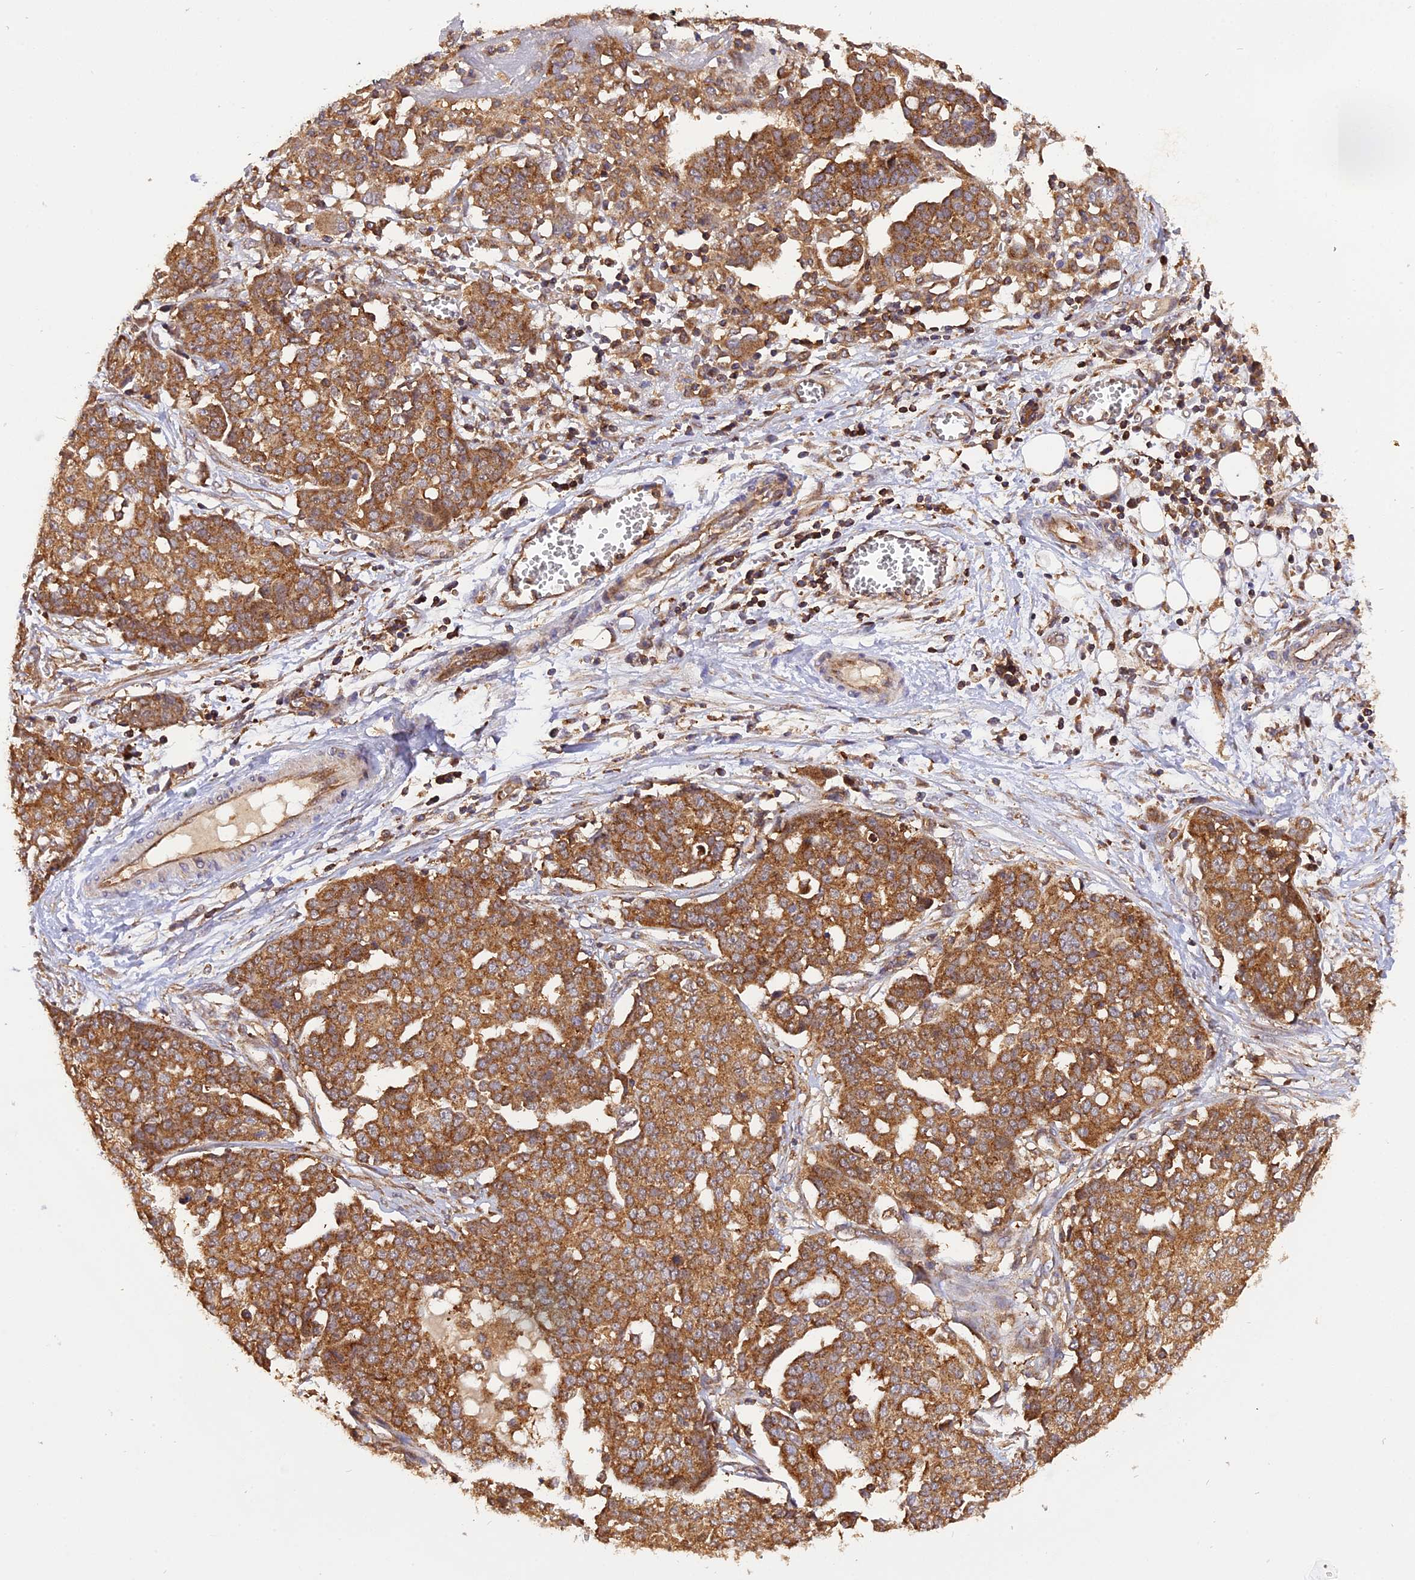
{"staining": {"intensity": "moderate", "quantity": ">75%", "location": "cytoplasmic/membranous"}, "tissue": "ovarian cancer", "cell_type": "Tumor cells", "image_type": "cancer", "snomed": [{"axis": "morphology", "description": "Cystadenocarcinoma, serous, NOS"}, {"axis": "topography", "description": "Soft tissue"}, {"axis": "topography", "description": "Ovary"}], "caption": "DAB immunohistochemical staining of ovarian cancer displays moderate cytoplasmic/membranous protein staining in about >75% of tumor cells.", "gene": "PEX3", "patient": {"sex": "female", "age": 57}}